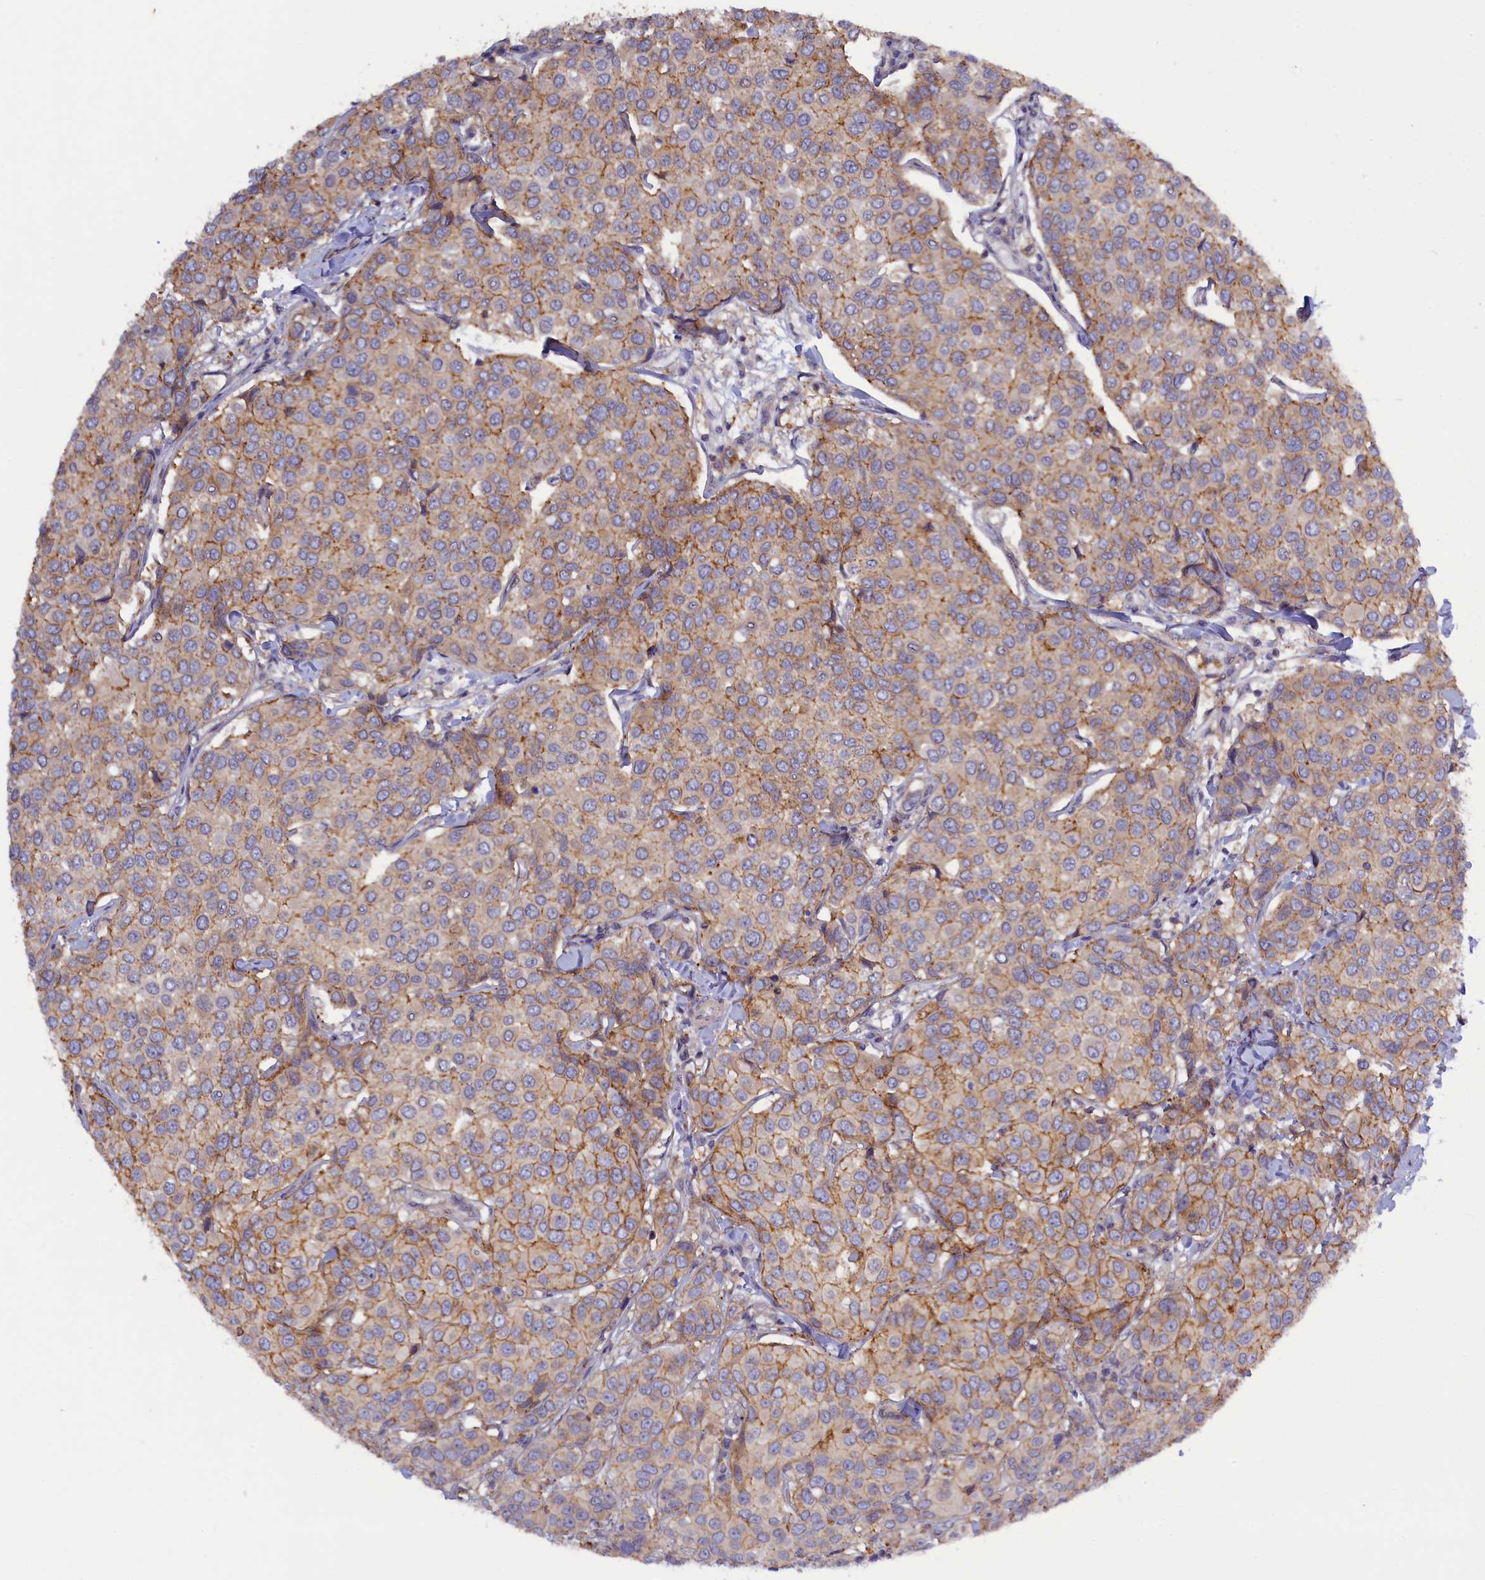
{"staining": {"intensity": "moderate", "quantity": ">75%", "location": "cytoplasmic/membranous"}, "tissue": "breast cancer", "cell_type": "Tumor cells", "image_type": "cancer", "snomed": [{"axis": "morphology", "description": "Duct carcinoma"}, {"axis": "topography", "description": "Breast"}], "caption": "Human breast cancer (intraductal carcinoma) stained with a protein marker reveals moderate staining in tumor cells.", "gene": "HYKK", "patient": {"sex": "female", "age": 55}}